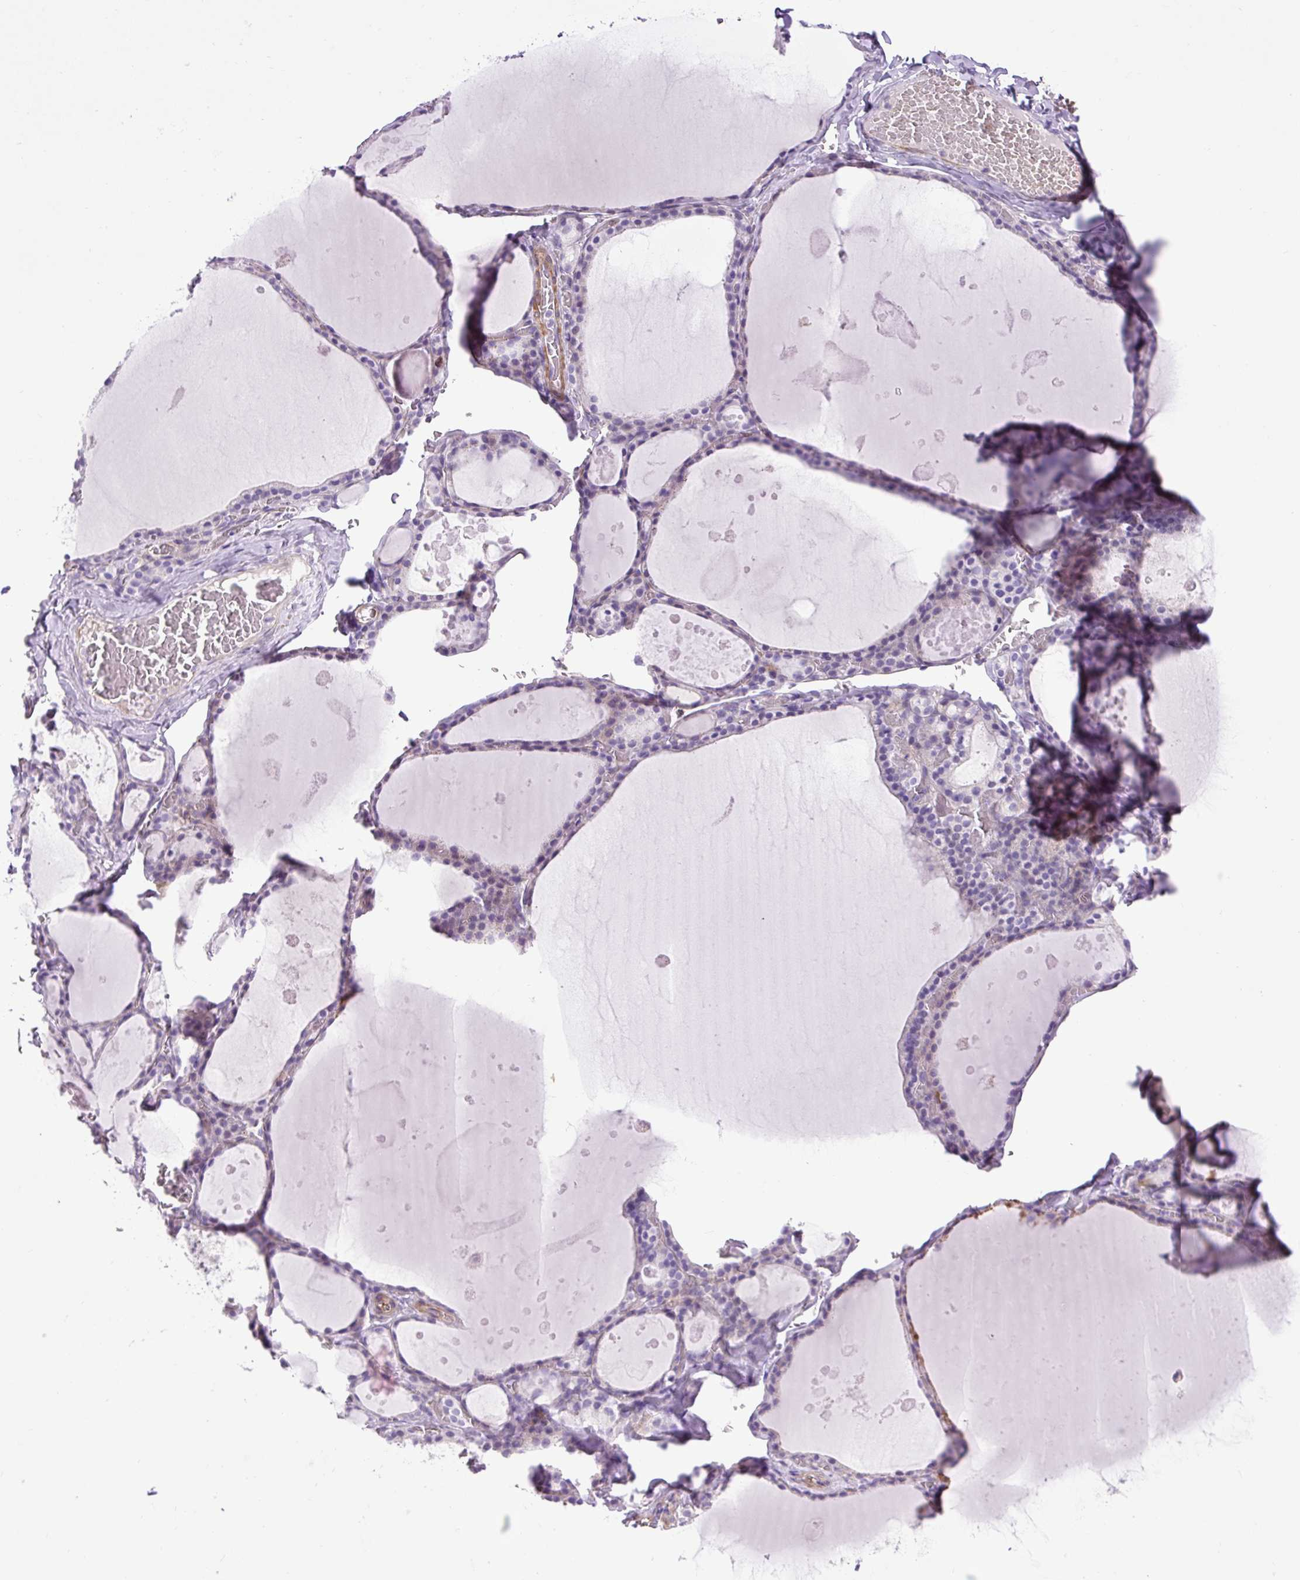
{"staining": {"intensity": "negative", "quantity": "none", "location": "none"}, "tissue": "thyroid gland", "cell_type": "Glandular cells", "image_type": "normal", "snomed": [{"axis": "morphology", "description": "Normal tissue, NOS"}, {"axis": "topography", "description": "Thyroid gland"}], "caption": "DAB immunohistochemical staining of normal human thyroid gland shows no significant expression in glandular cells. Nuclei are stained in blue.", "gene": "VWA7", "patient": {"sex": "male", "age": 56}}